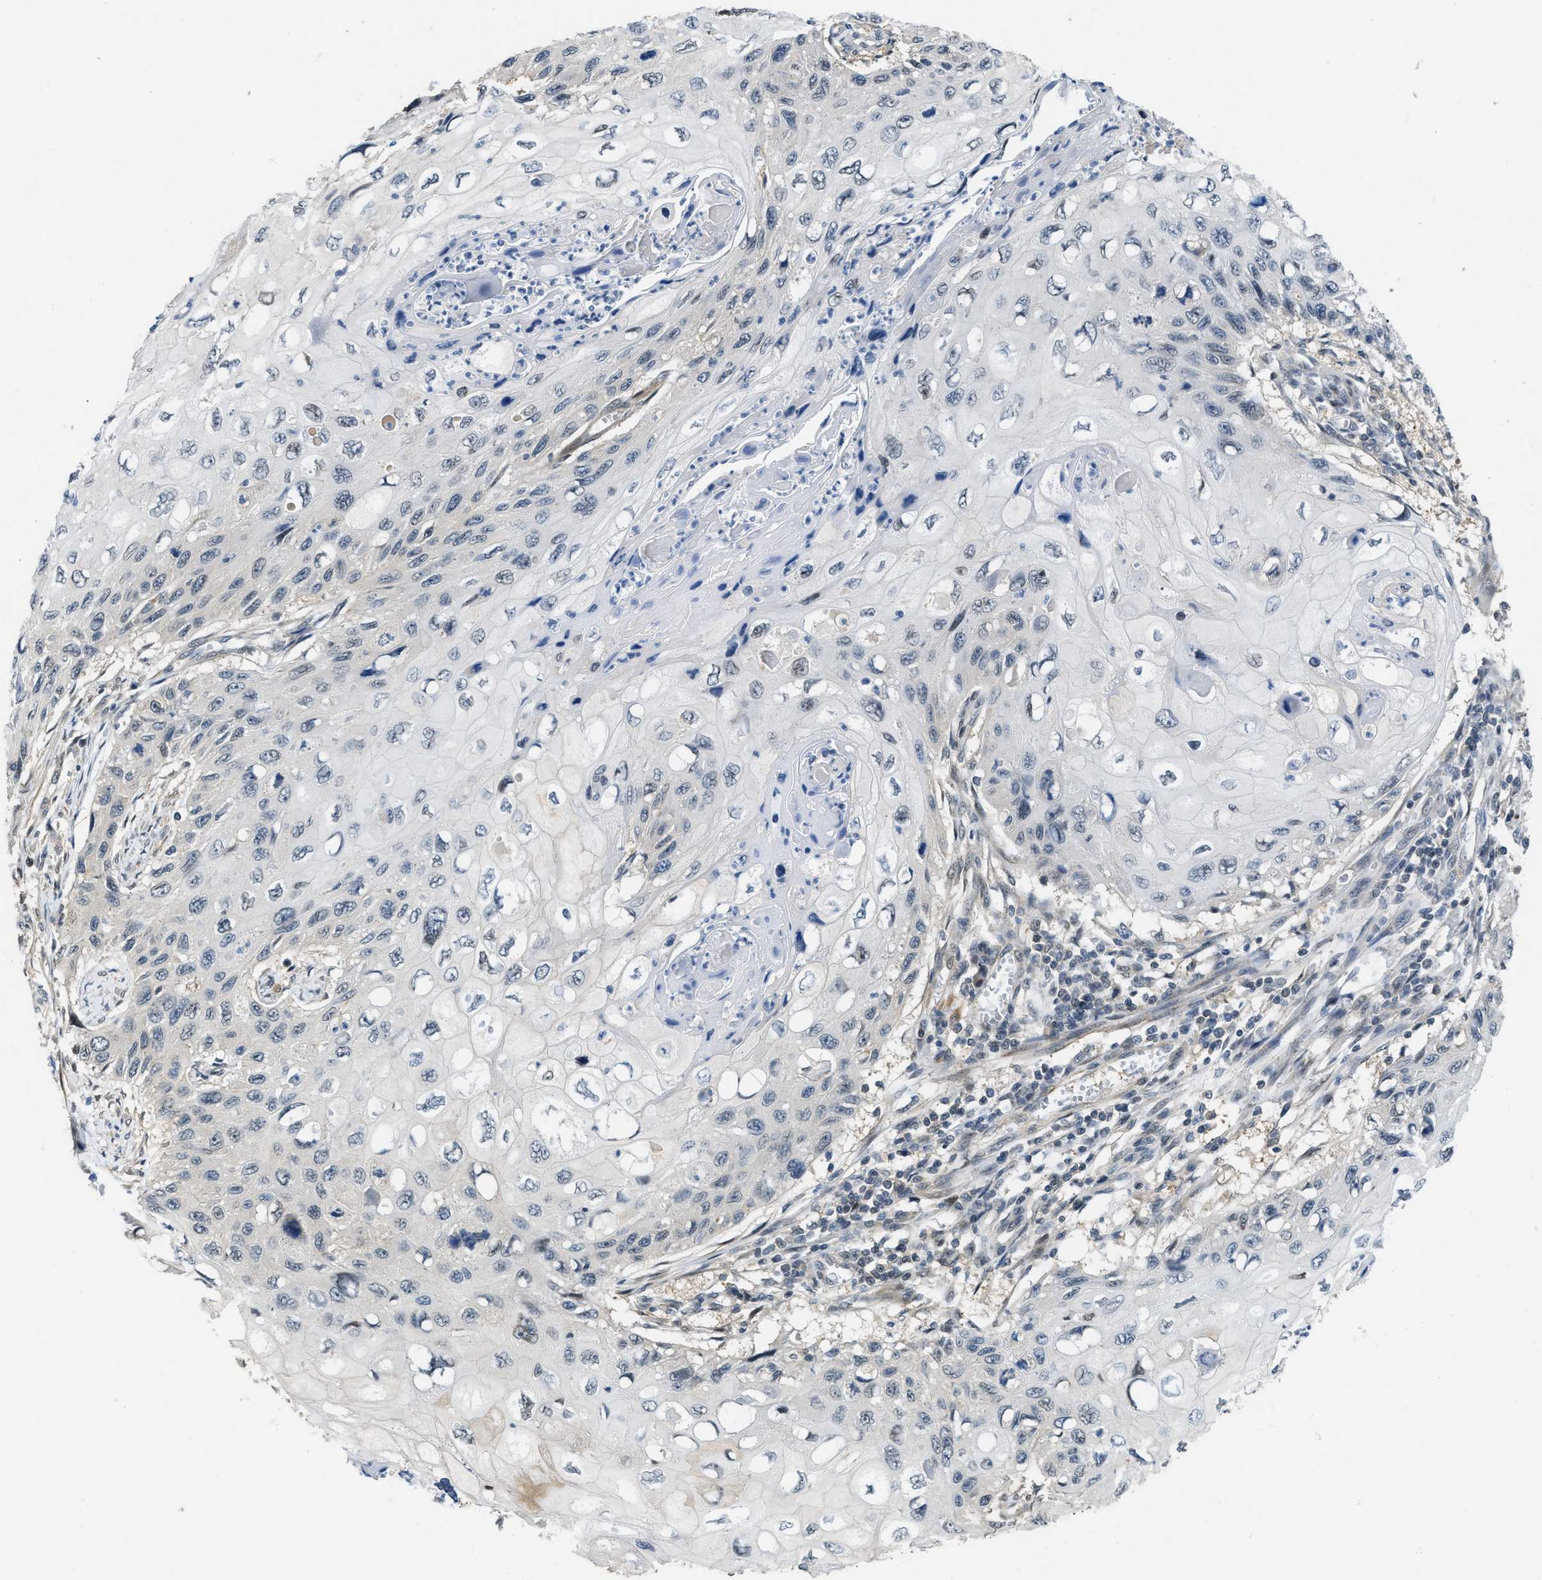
{"staining": {"intensity": "negative", "quantity": "none", "location": "none"}, "tissue": "cervical cancer", "cell_type": "Tumor cells", "image_type": "cancer", "snomed": [{"axis": "morphology", "description": "Squamous cell carcinoma, NOS"}, {"axis": "topography", "description": "Cervix"}], "caption": "High power microscopy image of an IHC histopathology image of cervical squamous cell carcinoma, revealing no significant positivity in tumor cells.", "gene": "TES", "patient": {"sex": "female", "age": 70}}